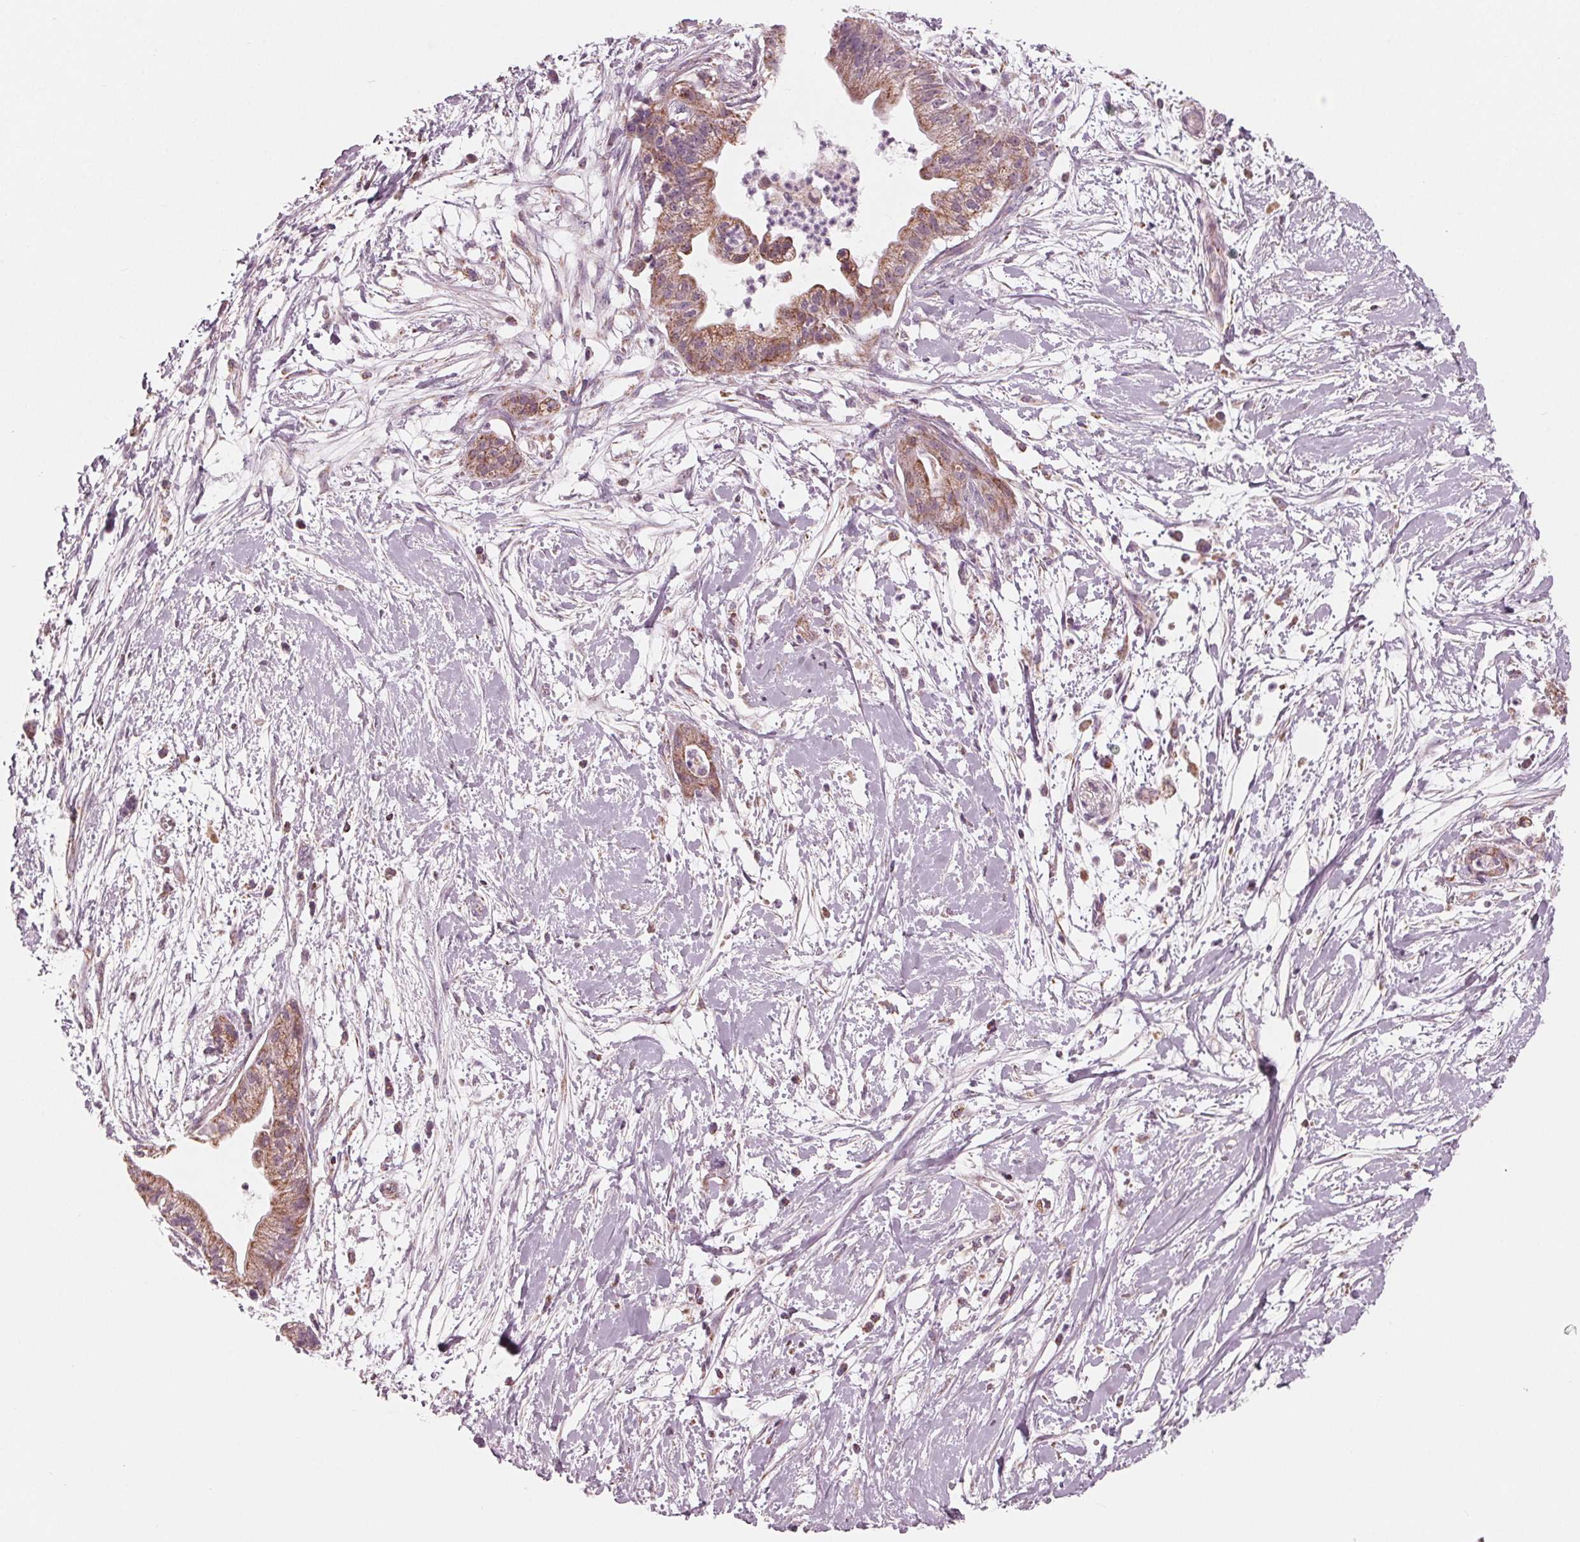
{"staining": {"intensity": "moderate", "quantity": ">75%", "location": "cytoplasmic/membranous"}, "tissue": "pancreatic cancer", "cell_type": "Tumor cells", "image_type": "cancer", "snomed": [{"axis": "morphology", "description": "Normal tissue, NOS"}, {"axis": "morphology", "description": "Adenocarcinoma, NOS"}, {"axis": "topography", "description": "Lymph node"}, {"axis": "topography", "description": "Pancreas"}], "caption": "IHC photomicrograph of pancreatic cancer stained for a protein (brown), which shows medium levels of moderate cytoplasmic/membranous staining in about >75% of tumor cells.", "gene": "DCAF4L2", "patient": {"sex": "female", "age": 58}}